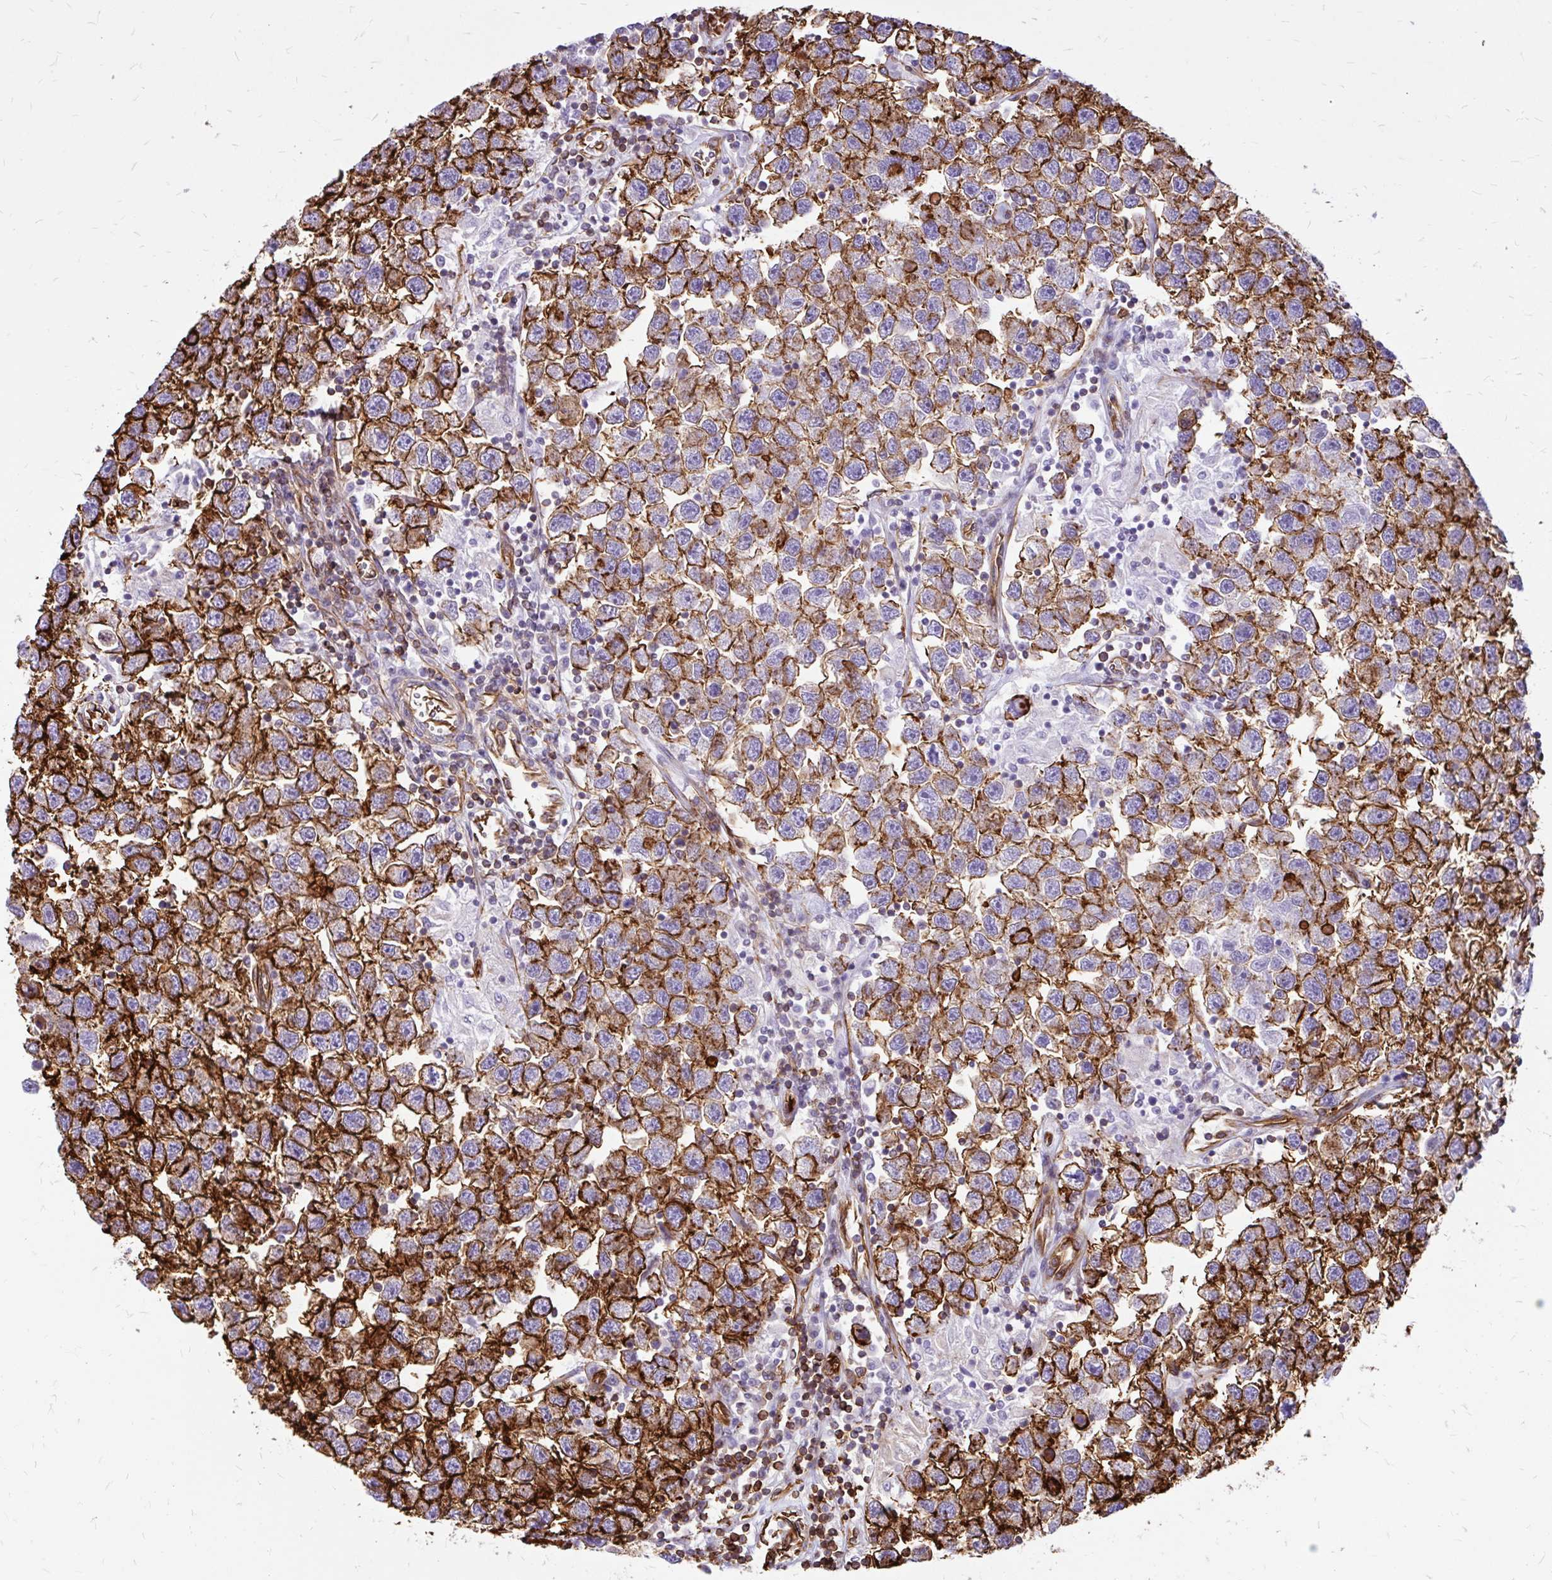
{"staining": {"intensity": "strong", "quantity": ">75%", "location": "cytoplasmic/membranous"}, "tissue": "testis cancer", "cell_type": "Tumor cells", "image_type": "cancer", "snomed": [{"axis": "morphology", "description": "Seminoma, NOS"}, {"axis": "topography", "description": "Testis"}], "caption": "High-power microscopy captured an IHC histopathology image of seminoma (testis), revealing strong cytoplasmic/membranous staining in about >75% of tumor cells. (Brightfield microscopy of DAB IHC at high magnification).", "gene": "MAP1LC3B", "patient": {"sex": "male", "age": 26}}